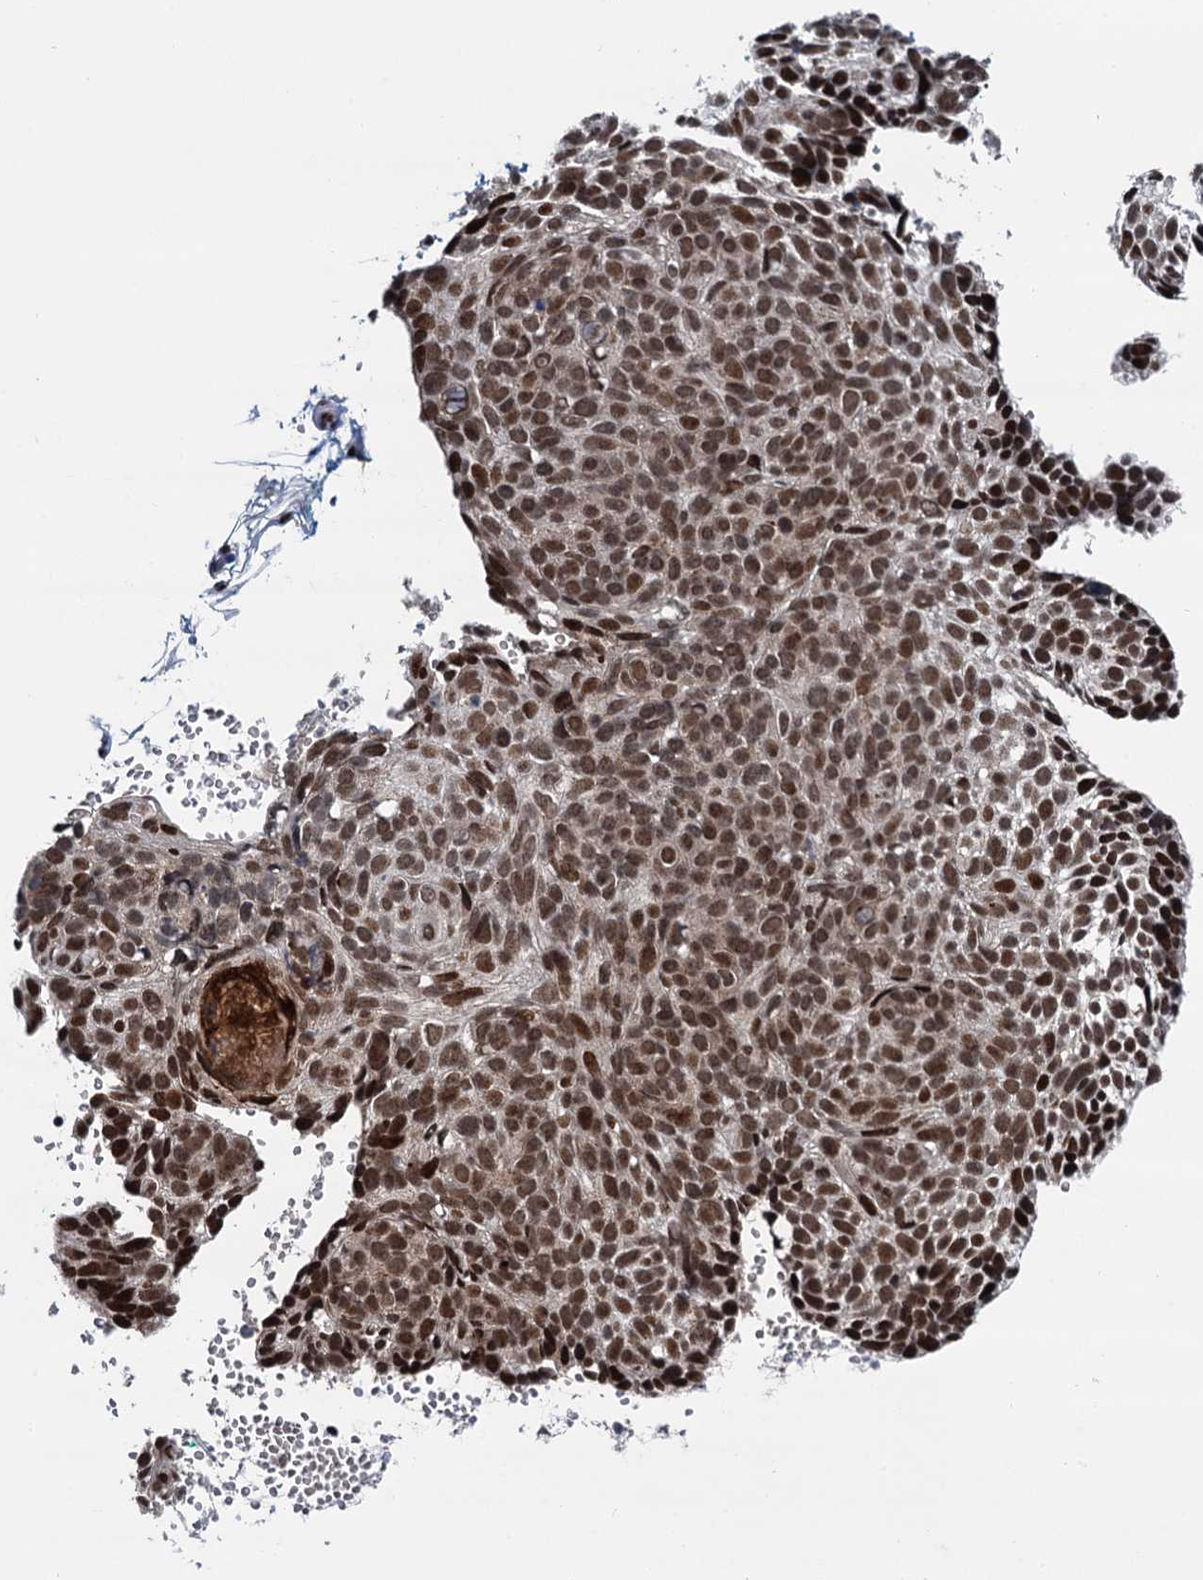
{"staining": {"intensity": "moderate", "quantity": ">75%", "location": "nuclear"}, "tissue": "skin cancer", "cell_type": "Tumor cells", "image_type": "cancer", "snomed": [{"axis": "morphology", "description": "Normal tissue, NOS"}, {"axis": "morphology", "description": "Basal cell carcinoma"}, {"axis": "topography", "description": "Skin"}], "caption": "Skin cancer (basal cell carcinoma) stained with a brown dye shows moderate nuclear positive staining in about >75% of tumor cells.", "gene": "RUFY2", "patient": {"sex": "male", "age": 66}}